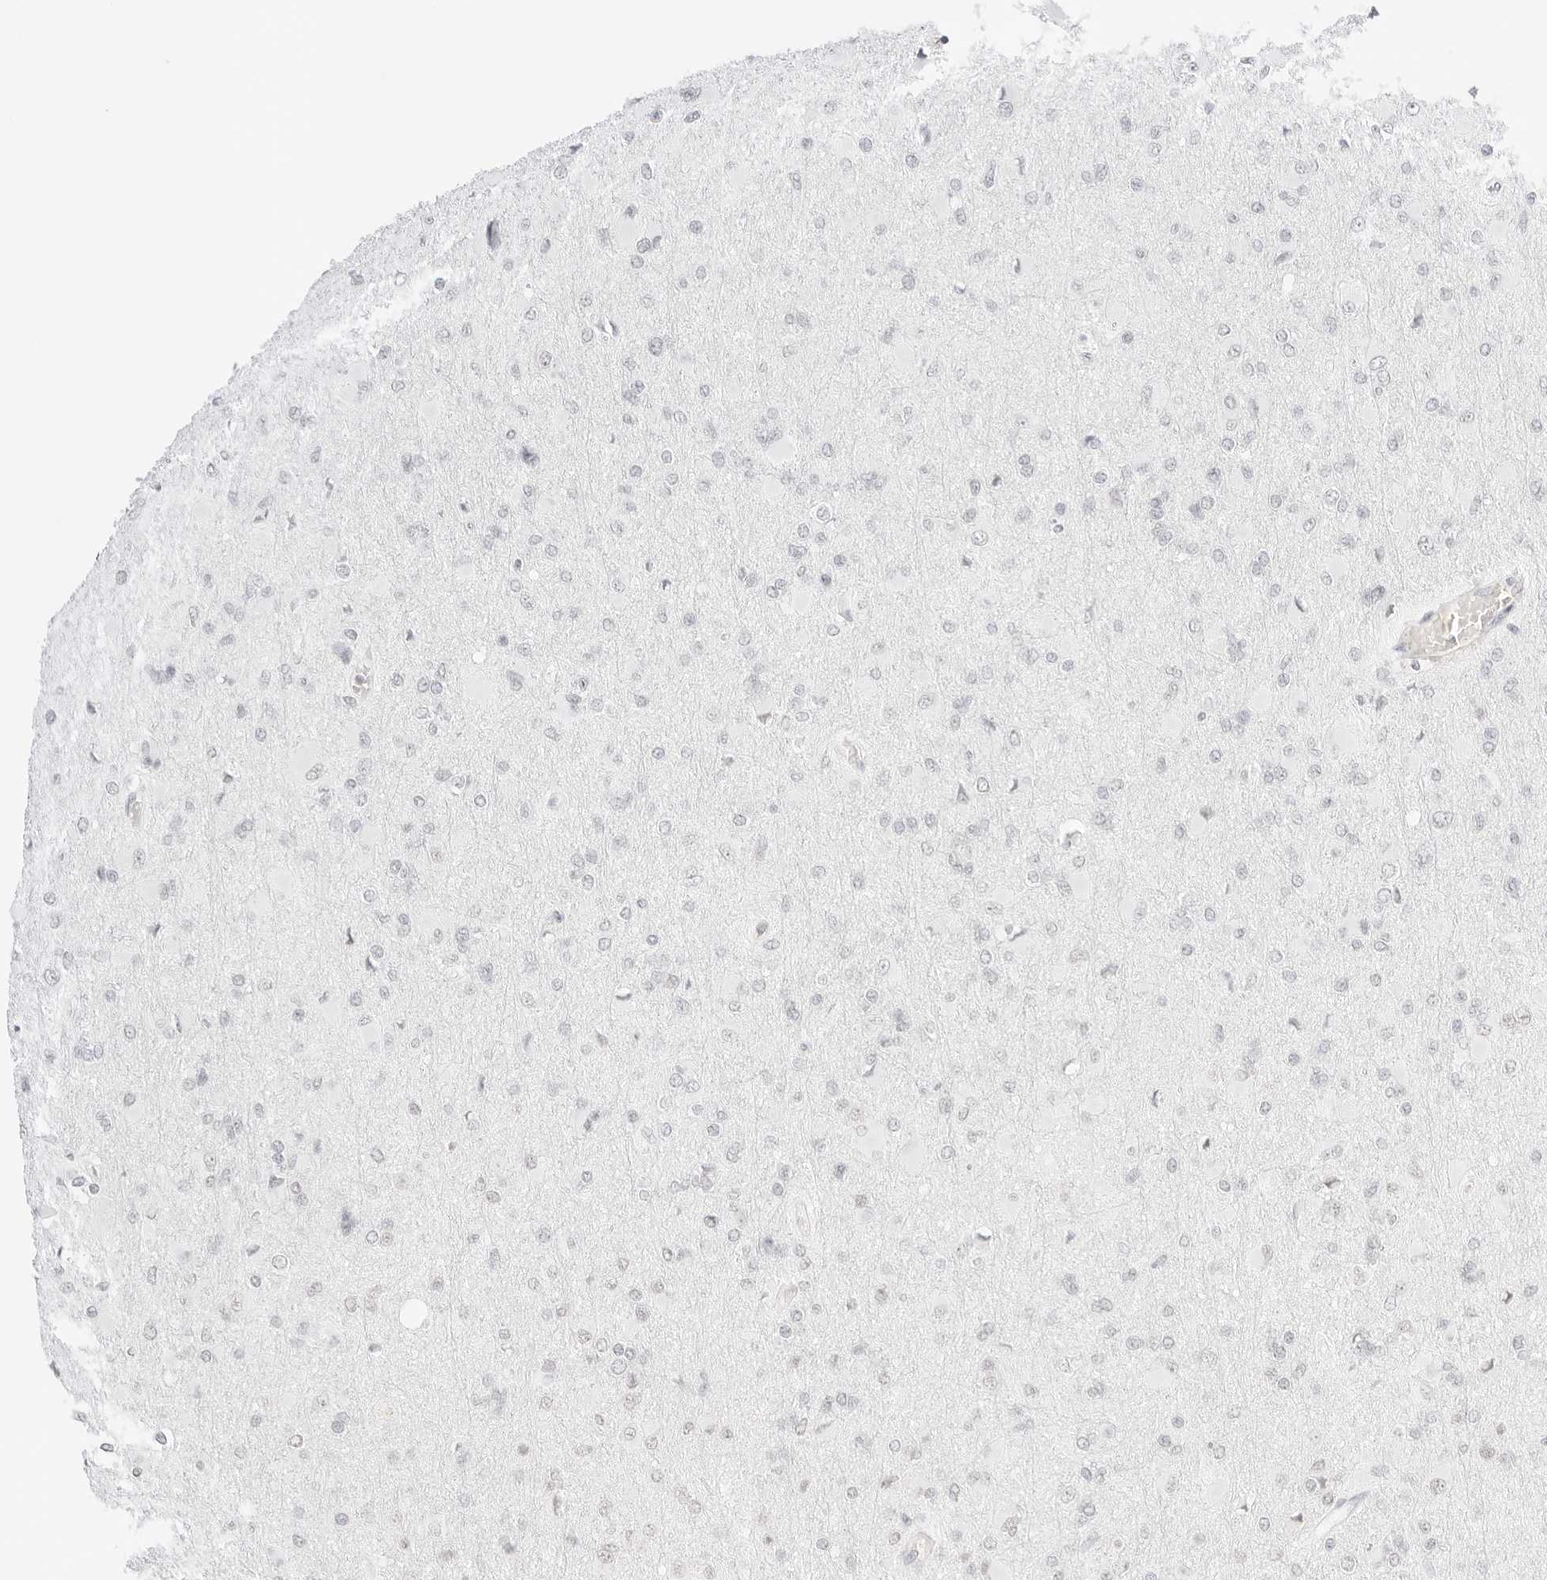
{"staining": {"intensity": "negative", "quantity": "none", "location": "none"}, "tissue": "glioma", "cell_type": "Tumor cells", "image_type": "cancer", "snomed": [{"axis": "morphology", "description": "Glioma, malignant, High grade"}, {"axis": "topography", "description": "Cerebral cortex"}], "caption": "This is an immunohistochemistry image of human malignant glioma (high-grade). There is no staining in tumor cells.", "gene": "FBLN5", "patient": {"sex": "female", "age": 36}}